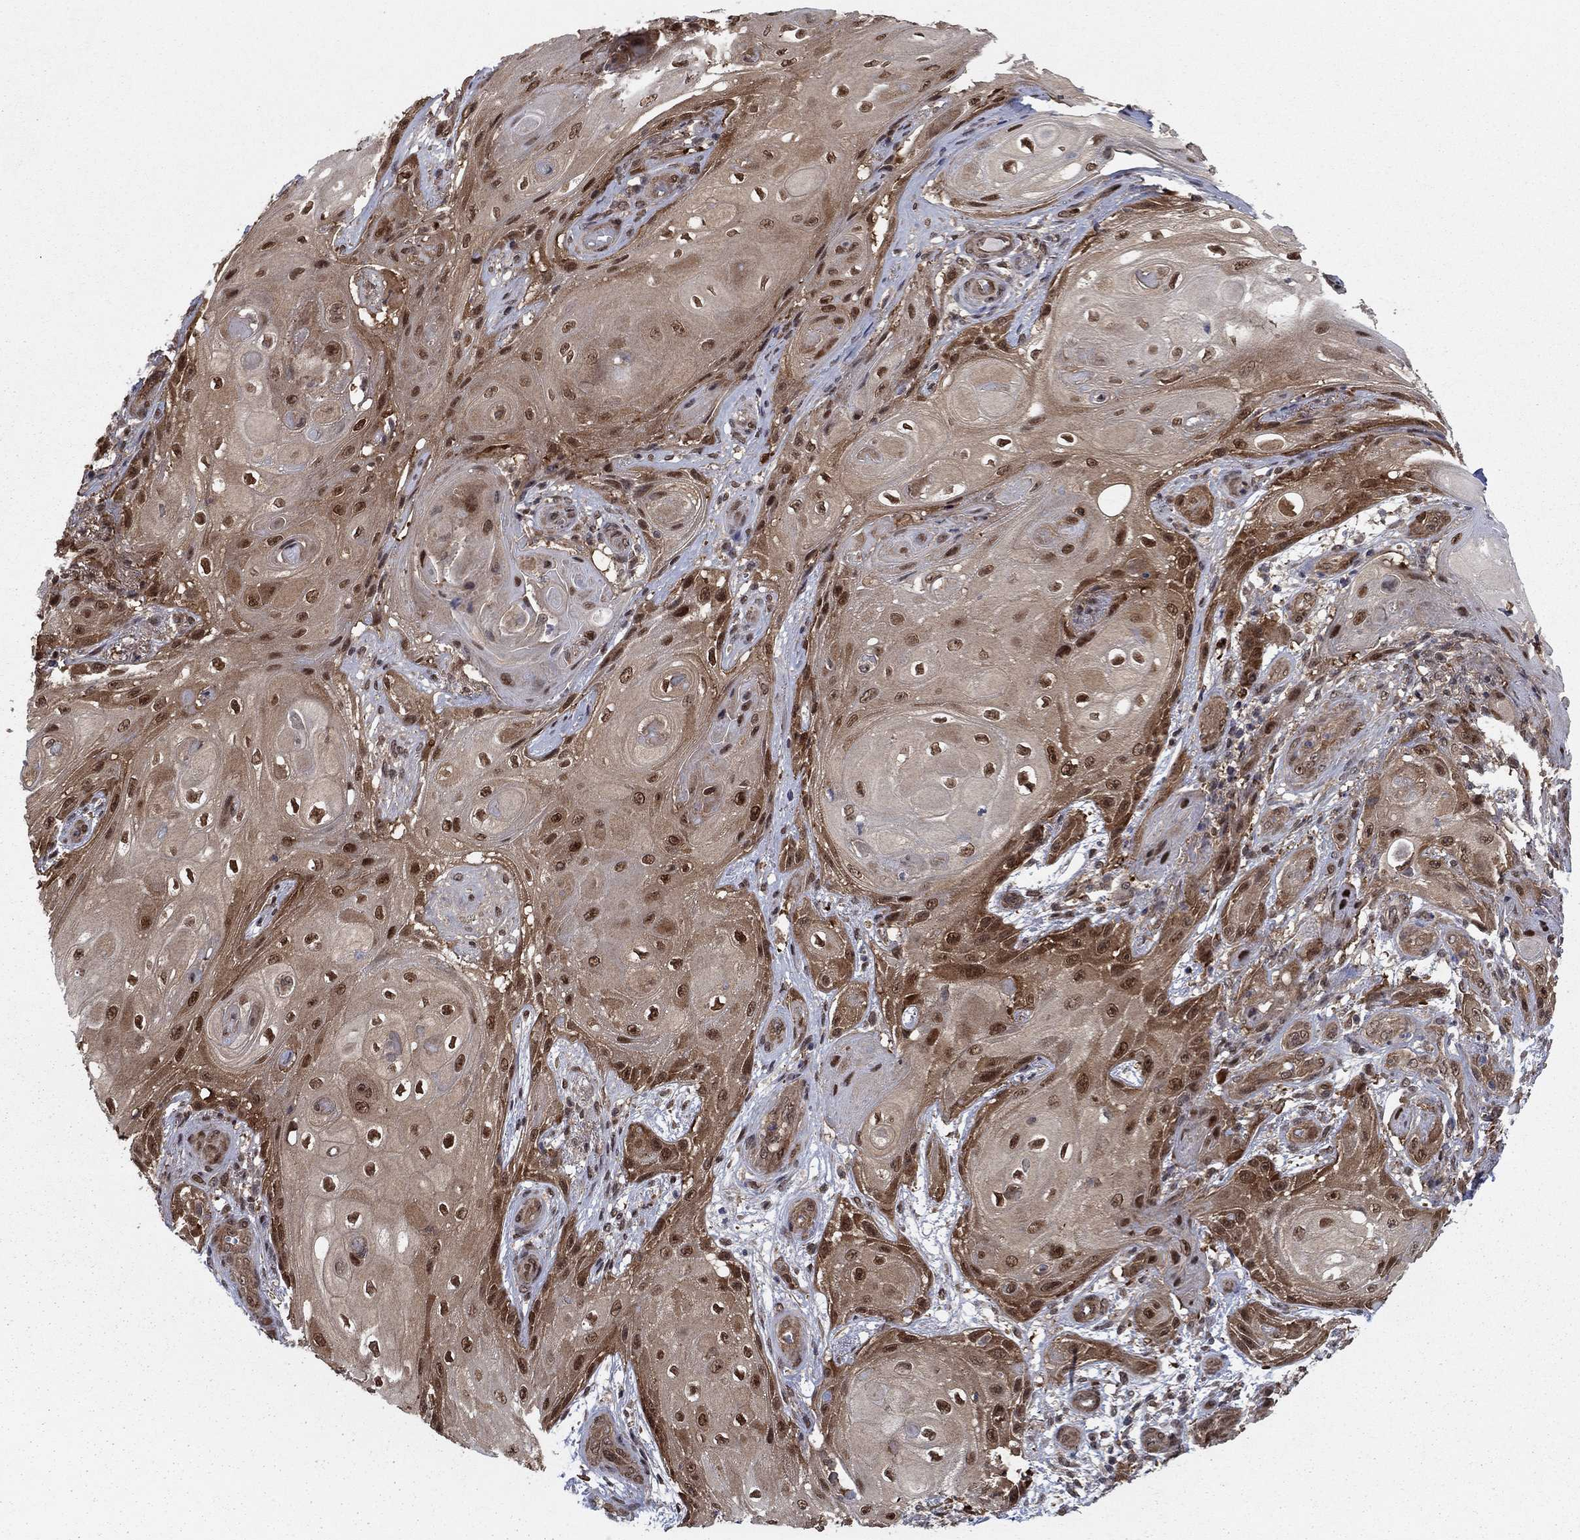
{"staining": {"intensity": "moderate", "quantity": ">75%", "location": "cytoplasmic/membranous,nuclear"}, "tissue": "skin cancer", "cell_type": "Tumor cells", "image_type": "cancer", "snomed": [{"axis": "morphology", "description": "Squamous cell carcinoma, NOS"}, {"axis": "topography", "description": "Skin"}], "caption": "Skin cancer stained with DAB (3,3'-diaminobenzidine) IHC exhibits medium levels of moderate cytoplasmic/membranous and nuclear positivity in approximately >75% of tumor cells.", "gene": "FKBP4", "patient": {"sex": "male", "age": 62}}